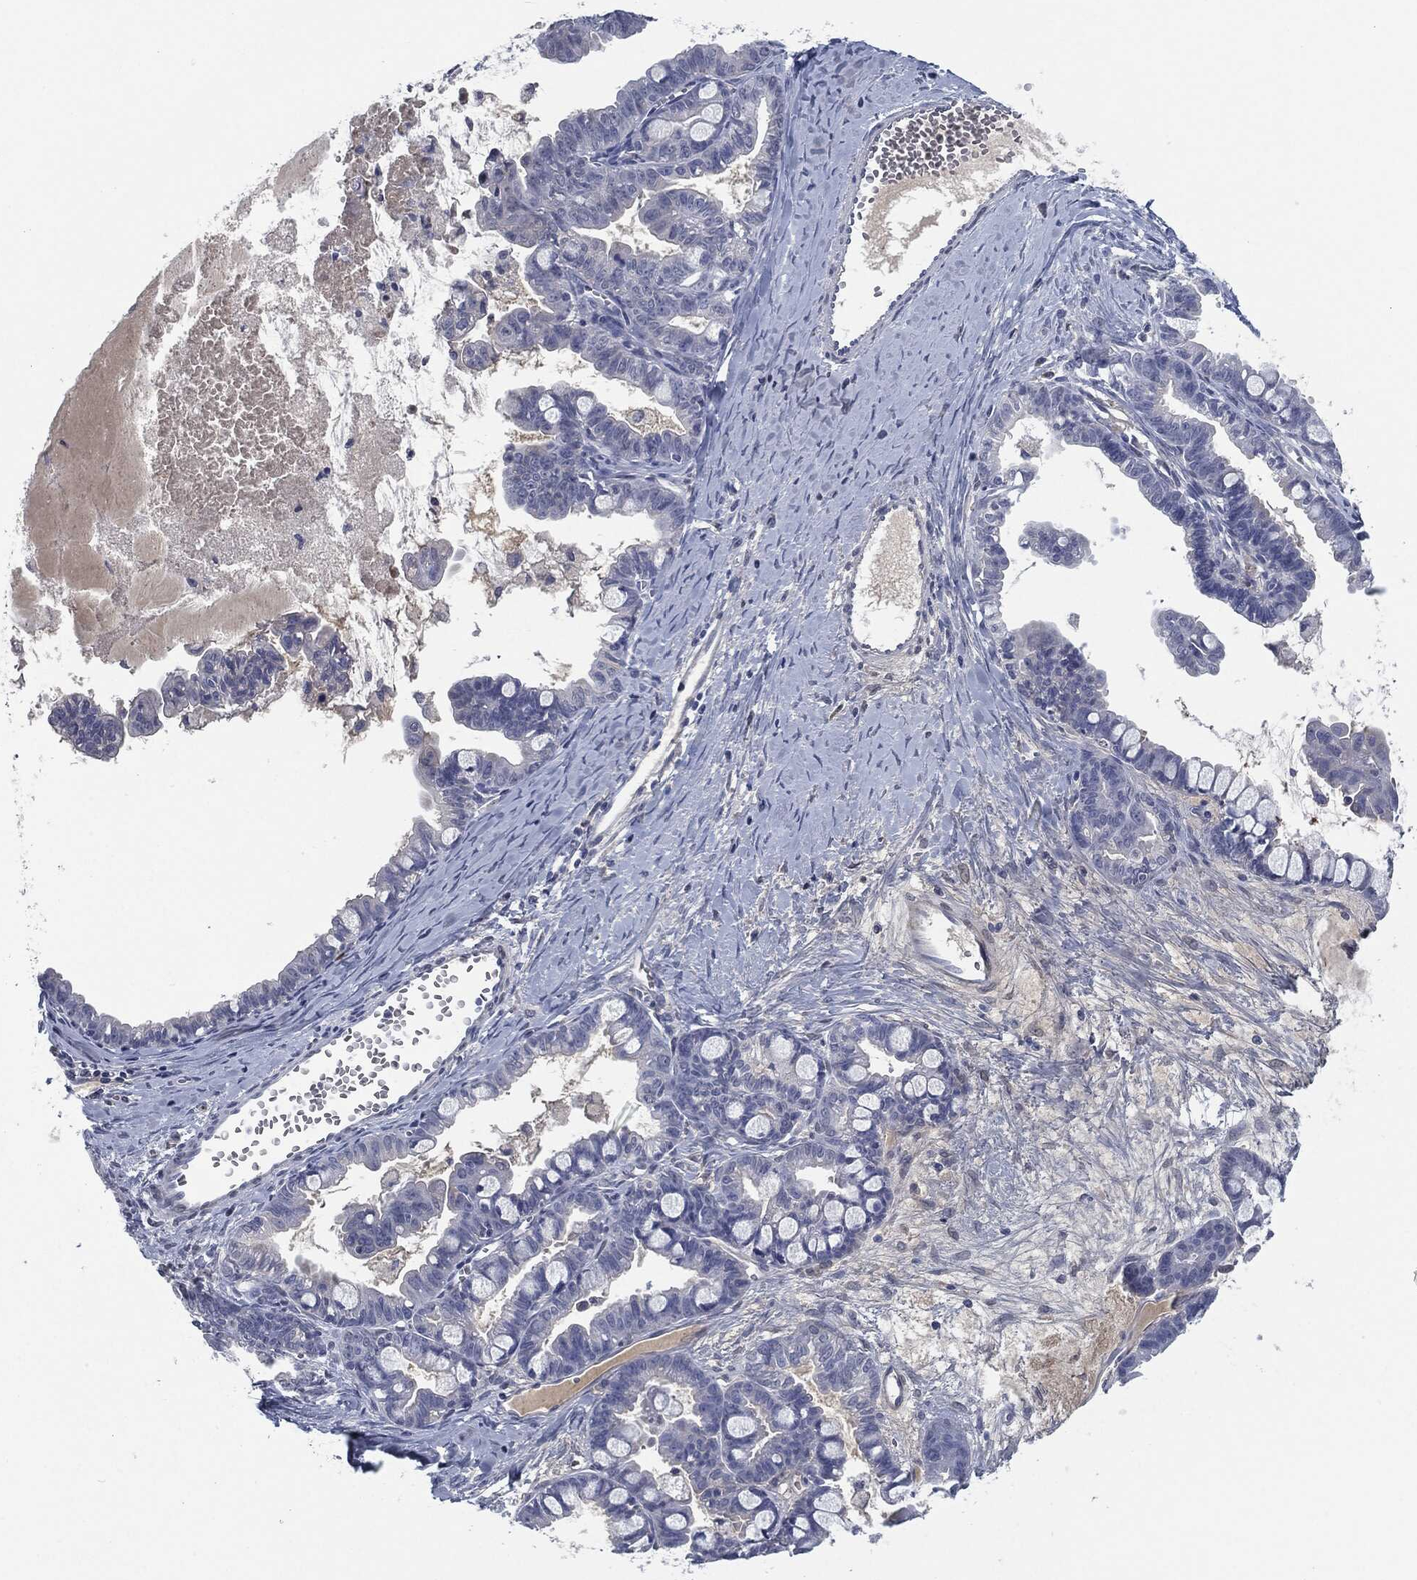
{"staining": {"intensity": "negative", "quantity": "none", "location": "none"}, "tissue": "ovarian cancer", "cell_type": "Tumor cells", "image_type": "cancer", "snomed": [{"axis": "morphology", "description": "Cystadenocarcinoma, mucinous, NOS"}, {"axis": "topography", "description": "Ovary"}], "caption": "A micrograph of ovarian cancer stained for a protein reveals no brown staining in tumor cells. (DAB (3,3'-diaminobenzidine) IHC, high magnification).", "gene": "MST1", "patient": {"sex": "female", "age": 63}}